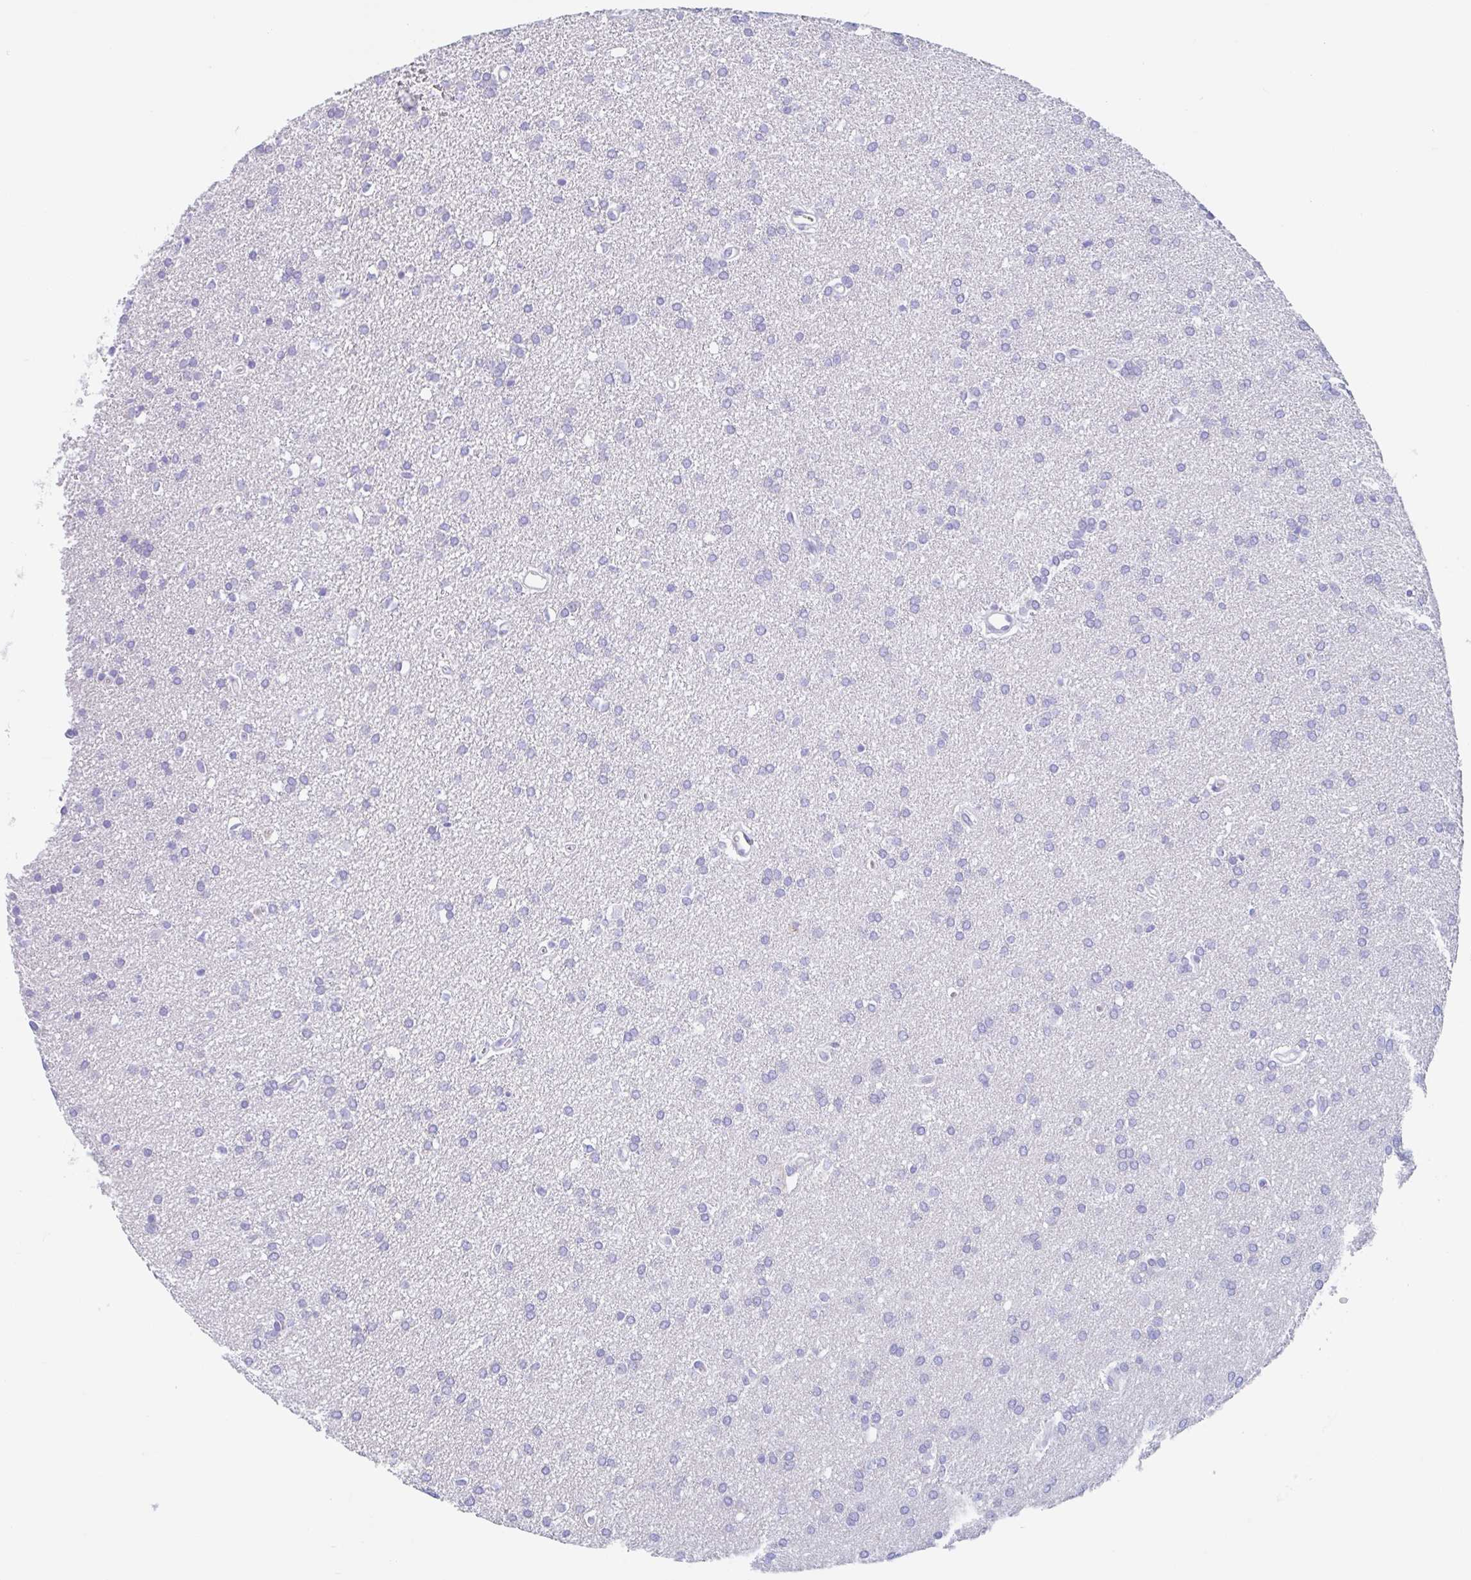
{"staining": {"intensity": "negative", "quantity": "none", "location": "none"}, "tissue": "glioma", "cell_type": "Tumor cells", "image_type": "cancer", "snomed": [{"axis": "morphology", "description": "Glioma, malignant, Low grade"}, {"axis": "topography", "description": "Brain"}], "caption": "Low-grade glioma (malignant) was stained to show a protein in brown. There is no significant staining in tumor cells.", "gene": "CPTP", "patient": {"sex": "female", "age": 34}}